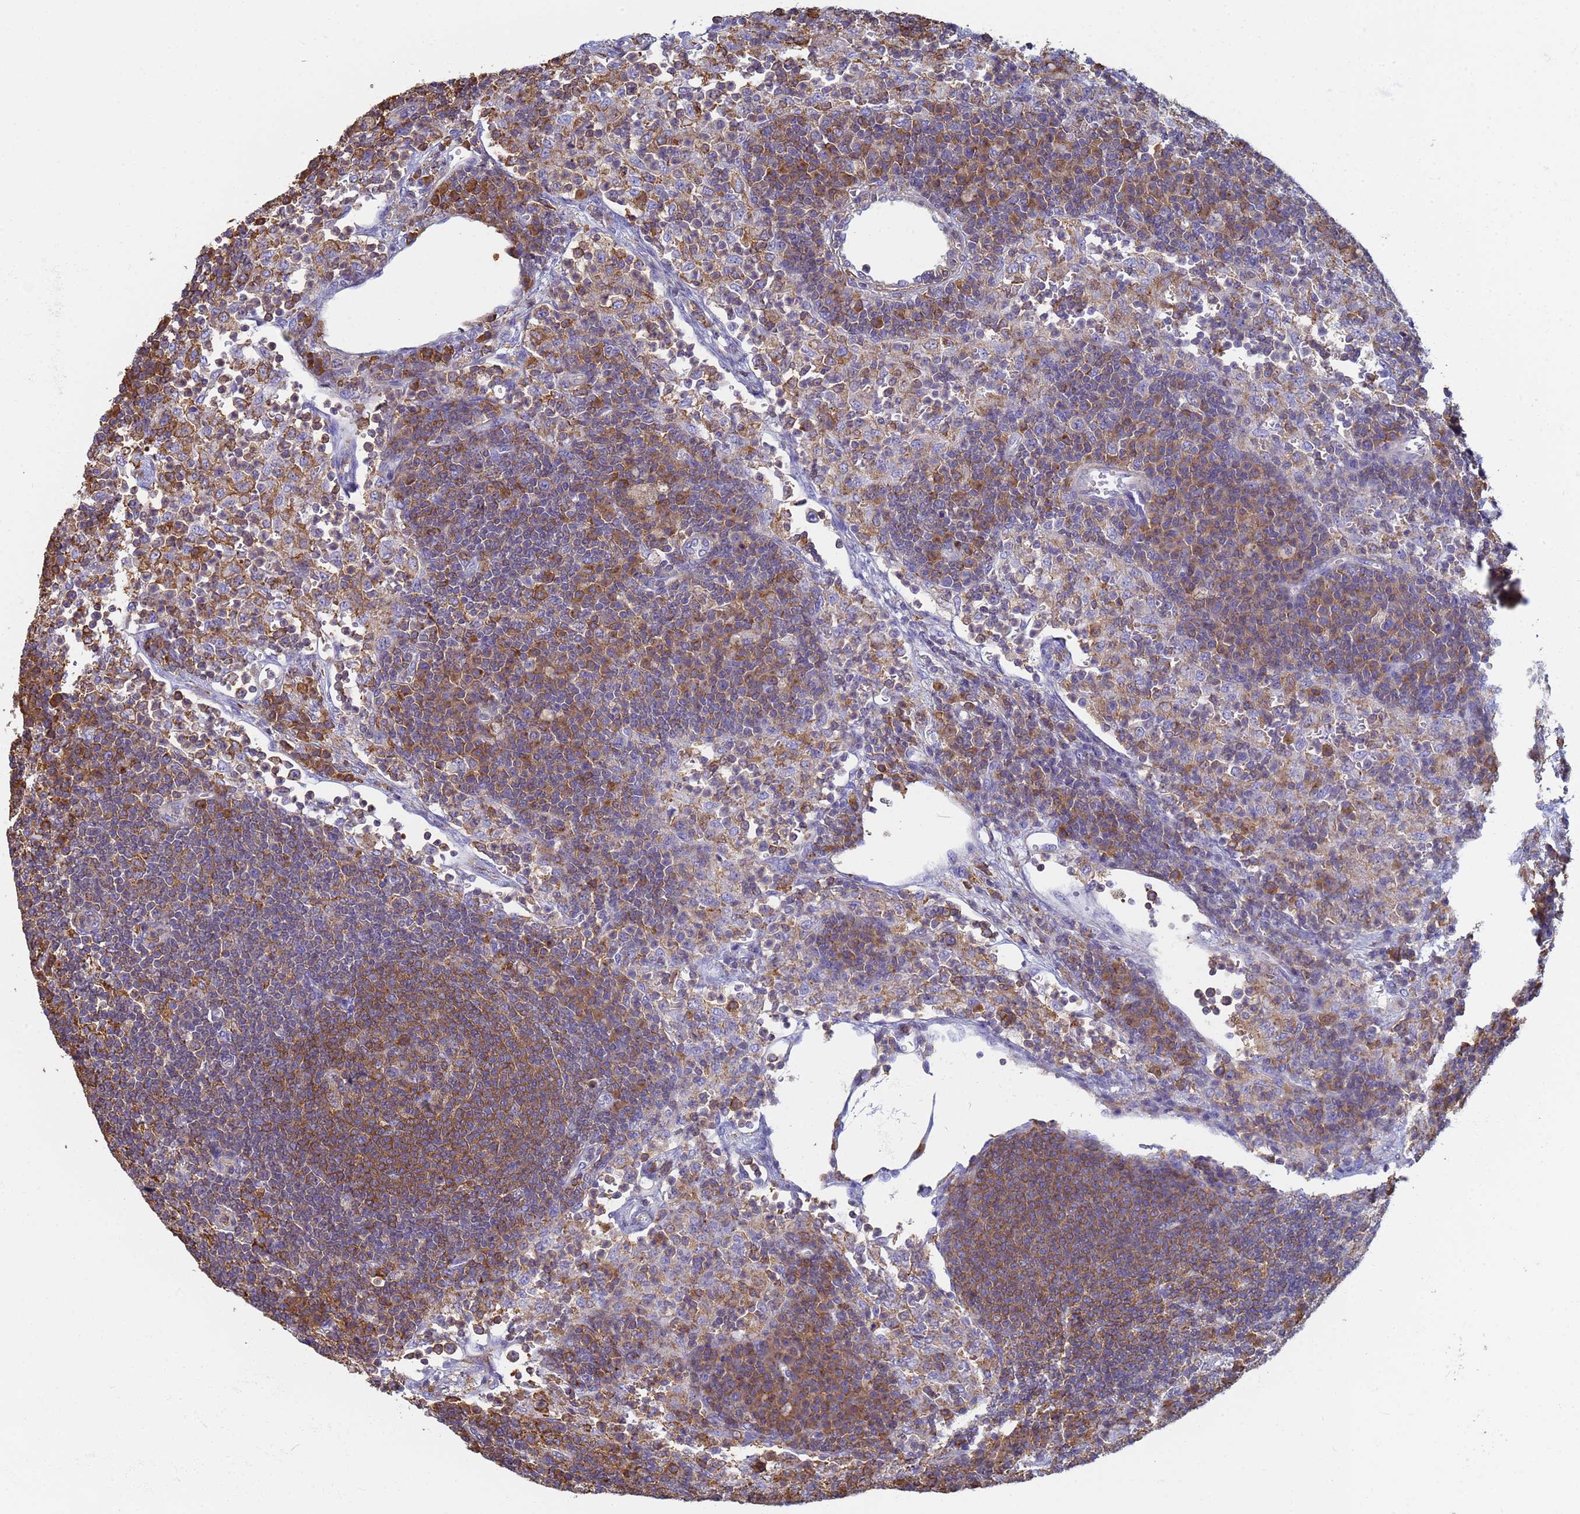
{"staining": {"intensity": "moderate", "quantity": ">75%", "location": "cytoplasmic/membranous"}, "tissue": "lymph node", "cell_type": "Germinal center cells", "image_type": "normal", "snomed": [{"axis": "morphology", "description": "Normal tissue, NOS"}, {"axis": "topography", "description": "Lymph node"}], "caption": "Brown immunohistochemical staining in unremarkable human lymph node shows moderate cytoplasmic/membranous expression in about >75% of germinal center cells.", "gene": "ZNG1A", "patient": {"sex": "female", "age": 70}}